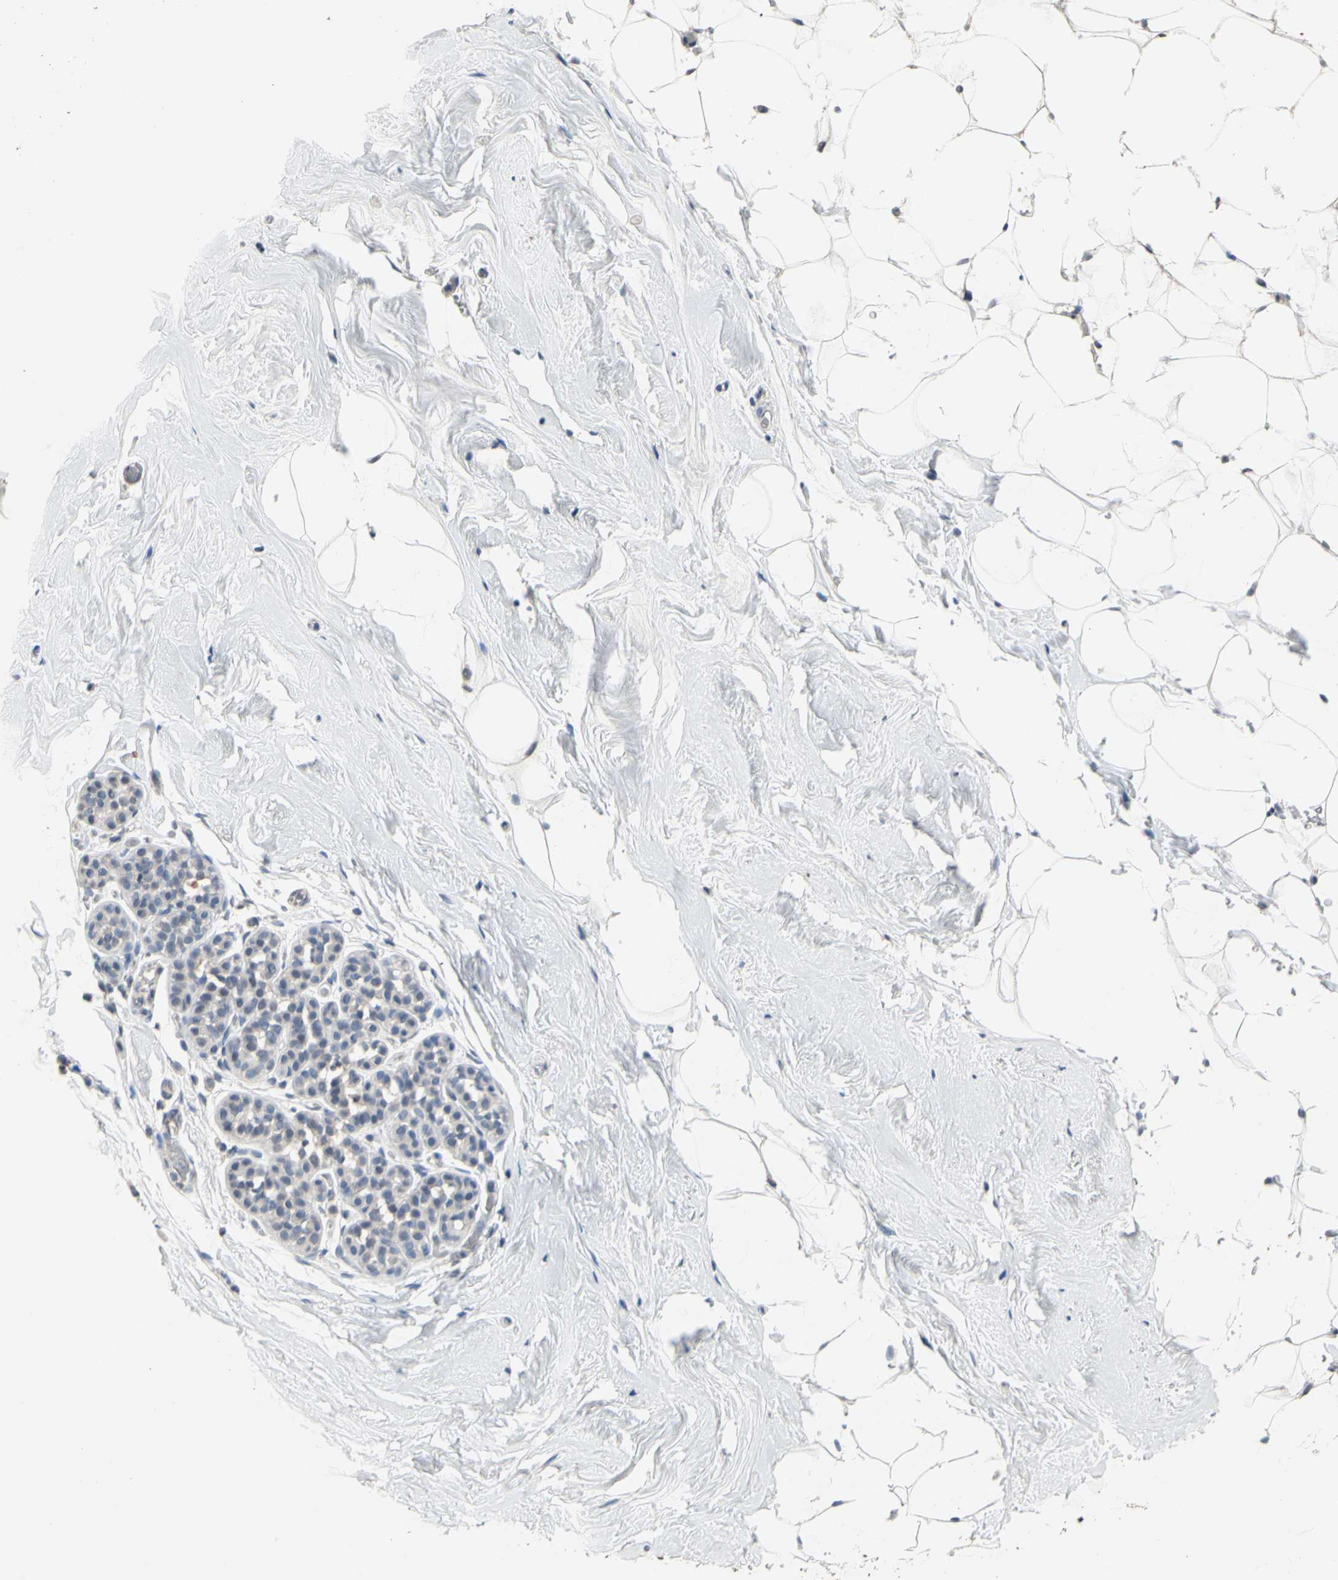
{"staining": {"intensity": "negative", "quantity": "none", "location": "none"}, "tissue": "breast", "cell_type": "Adipocytes", "image_type": "normal", "snomed": [{"axis": "morphology", "description": "Normal tissue, NOS"}, {"axis": "topography", "description": "Breast"}], "caption": "DAB immunohistochemical staining of unremarkable human breast exhibits no significant staining in adipocytes.", "gene": "SV2A", "patient": {"sex": "female", "age": 75}}